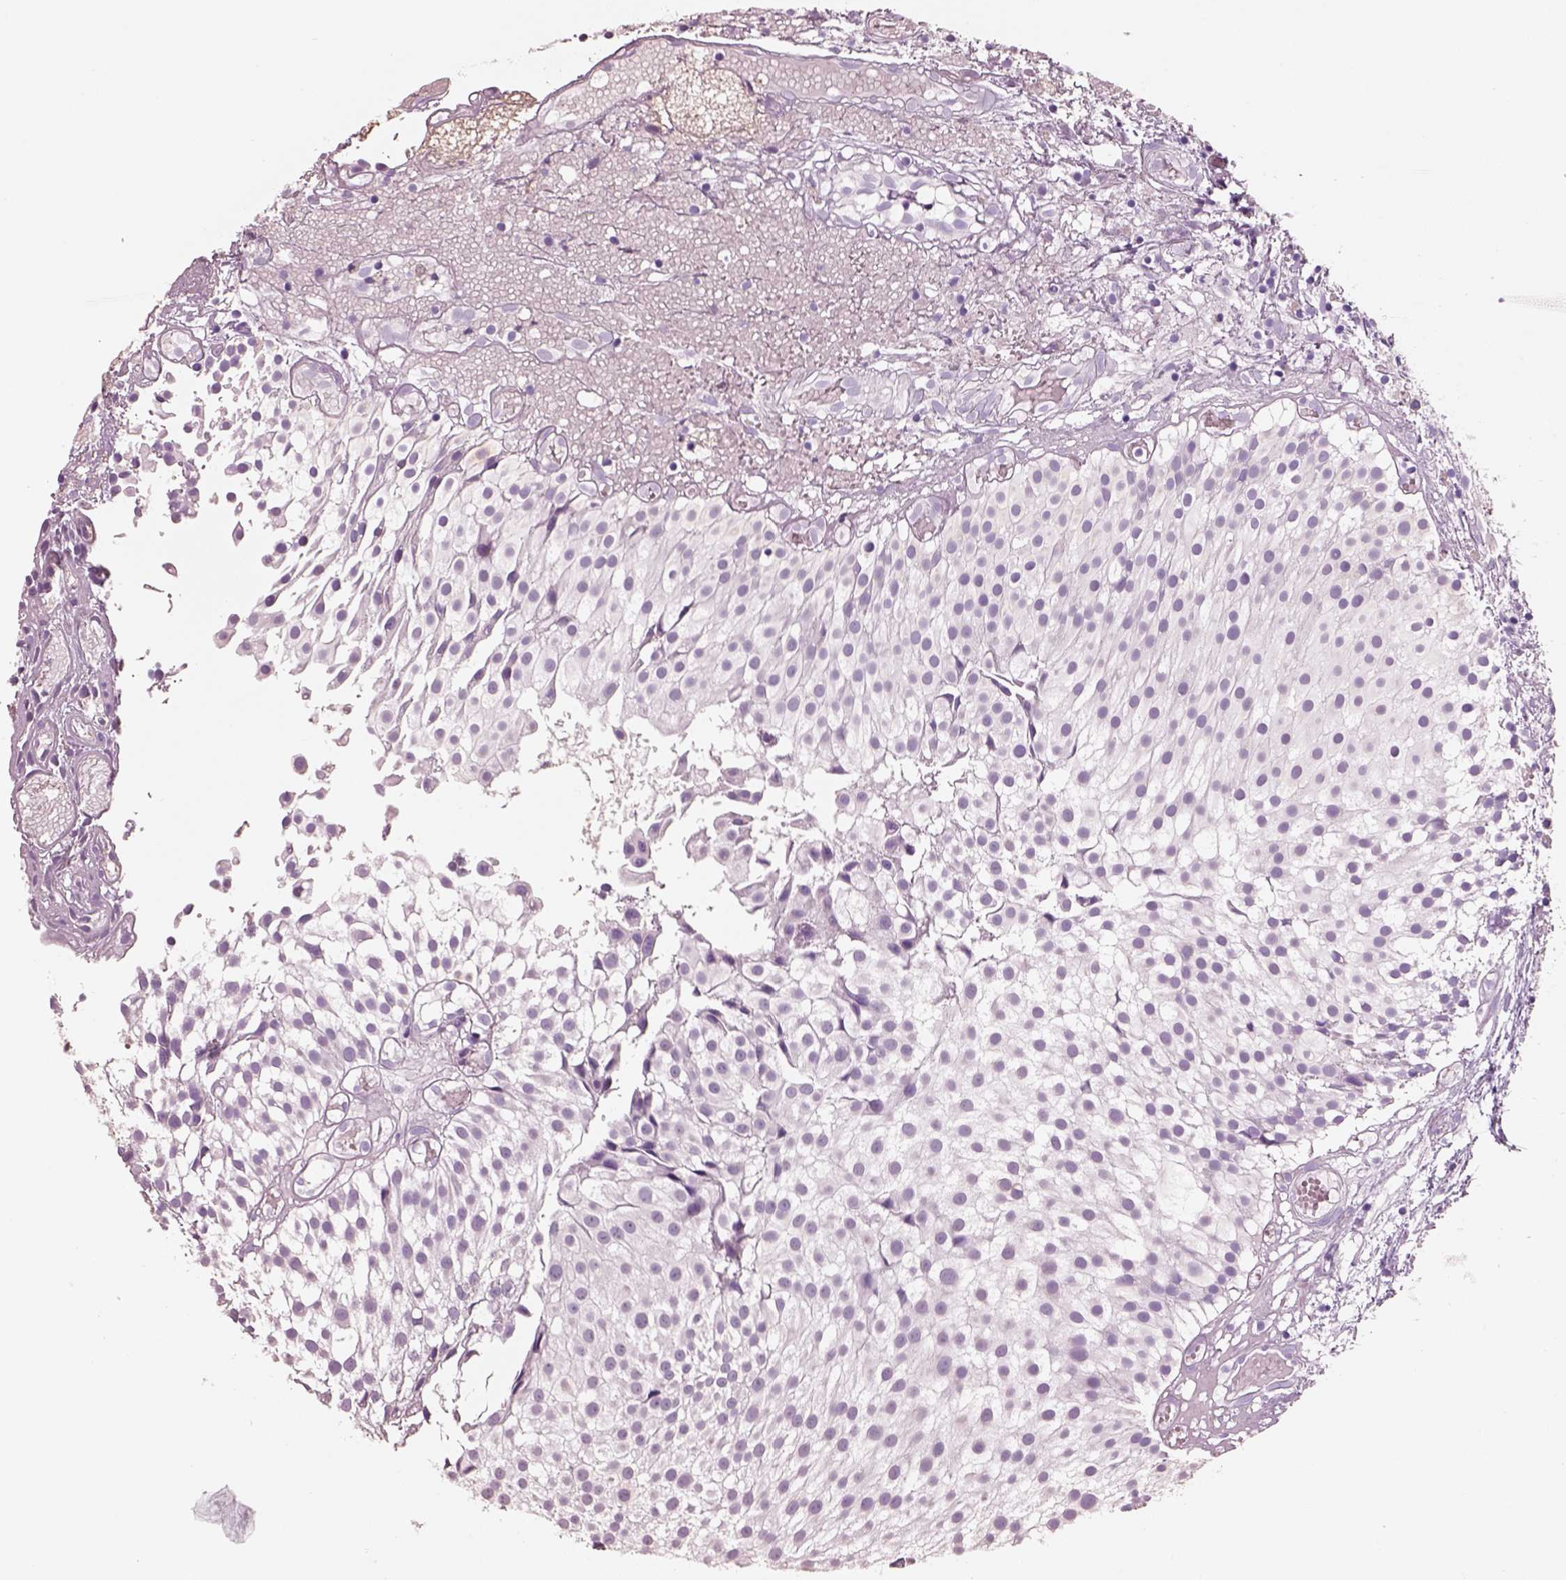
{"staining": {"intensity": "negative", "quantity": "none", "location": "none"}, "tissue": "urothelial cancer", "cell_type": "Tumor cells", "image_type": "cancer", "snomed": [{"axis": "morphology", "description": "Urothelial carcinoma, Low grade"}, {"axis": "topography", "description": "Urinary bladder"}], "caption": "This is an immunohistochemistry image of urothelial carcinoma (low-grade). There is no positivity in tumor cells.", "gene": "PNOC", "patient": {"sex": "male", "age": 79}}